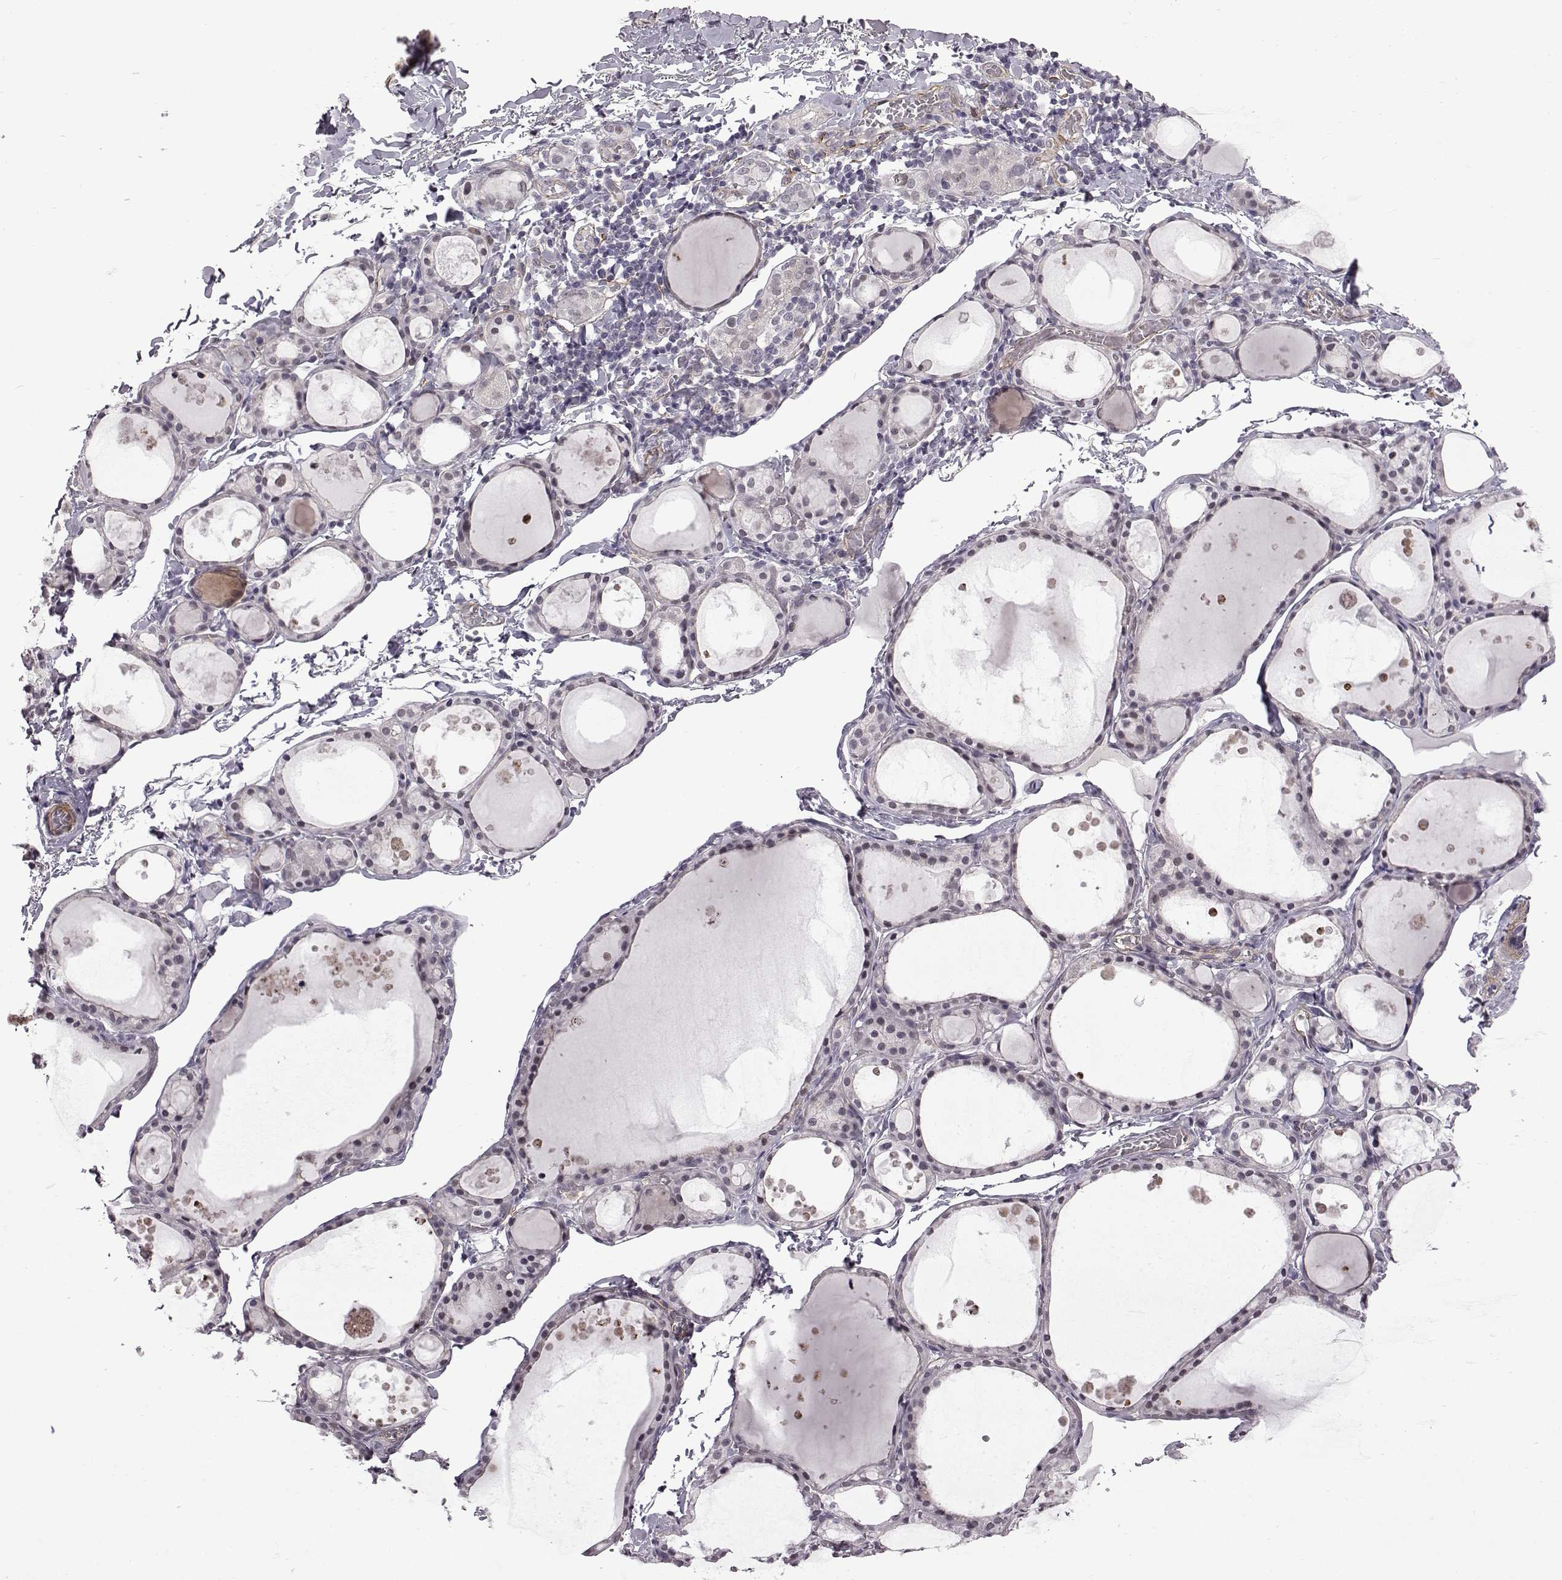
{"staining": {"intensity": "negative", "quantity": "none", "location": "none"}, "tissue": "thyroid gland", "cell_type": "Glandular cells", "image_type": "normal", "snomed": [{"axis": "morphology", "description": "Normal tissue, NOS"}, {"axis": "topography", "description": "Thyroid gland"}], "caption": "Immunohistochemistry of benign thyroid gland reveals no expression in glandular cells. The staining was performed using DAB to visualize the protein expression in brown, while the nuclei were stained in blue with hematoxylin (Magnification: 20x).", "gene": "SYNPO2", "patient": {"sex": "male", "age": 68}}